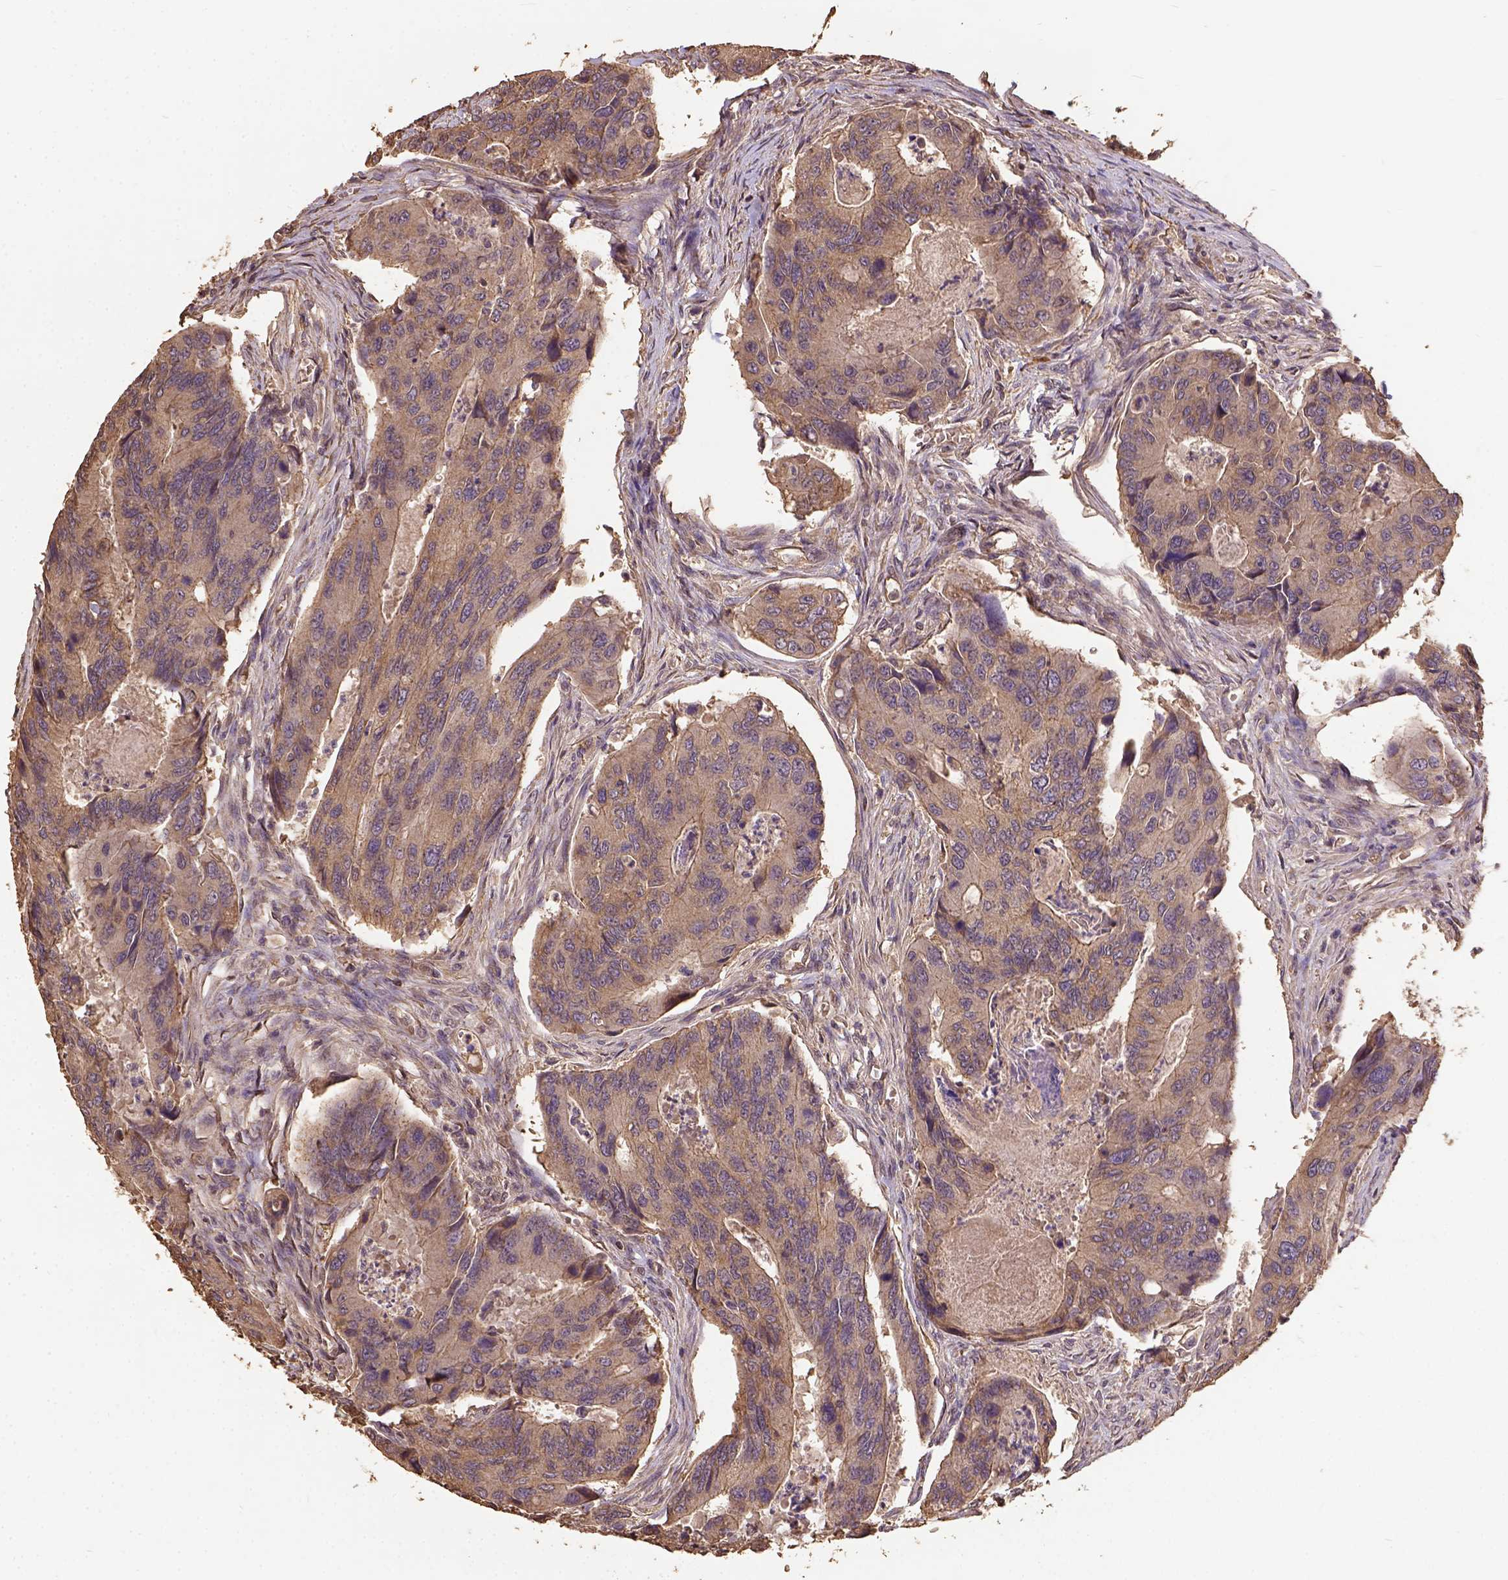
{"staining": {"intensity": "moderate", "quantity": "<25%", "location": "cytoplasmic/membranous"}, "tissue": "colorectal cancer", "cell_type": "Tumor cells", "image_type": "cancer", "snomed": [{"axis": "morphology", "description": "Adenocarcinoma, NOS"}, {"axis": "topography", "description": "Colon"}], "caption": "An image of colorectal cancer stained for a protein demonstrates moderate cytoplasmic/membranous brown staining in tumor cells.", "gene": "ATP1B3", "patient": {"sex": "female", "age": 67}}